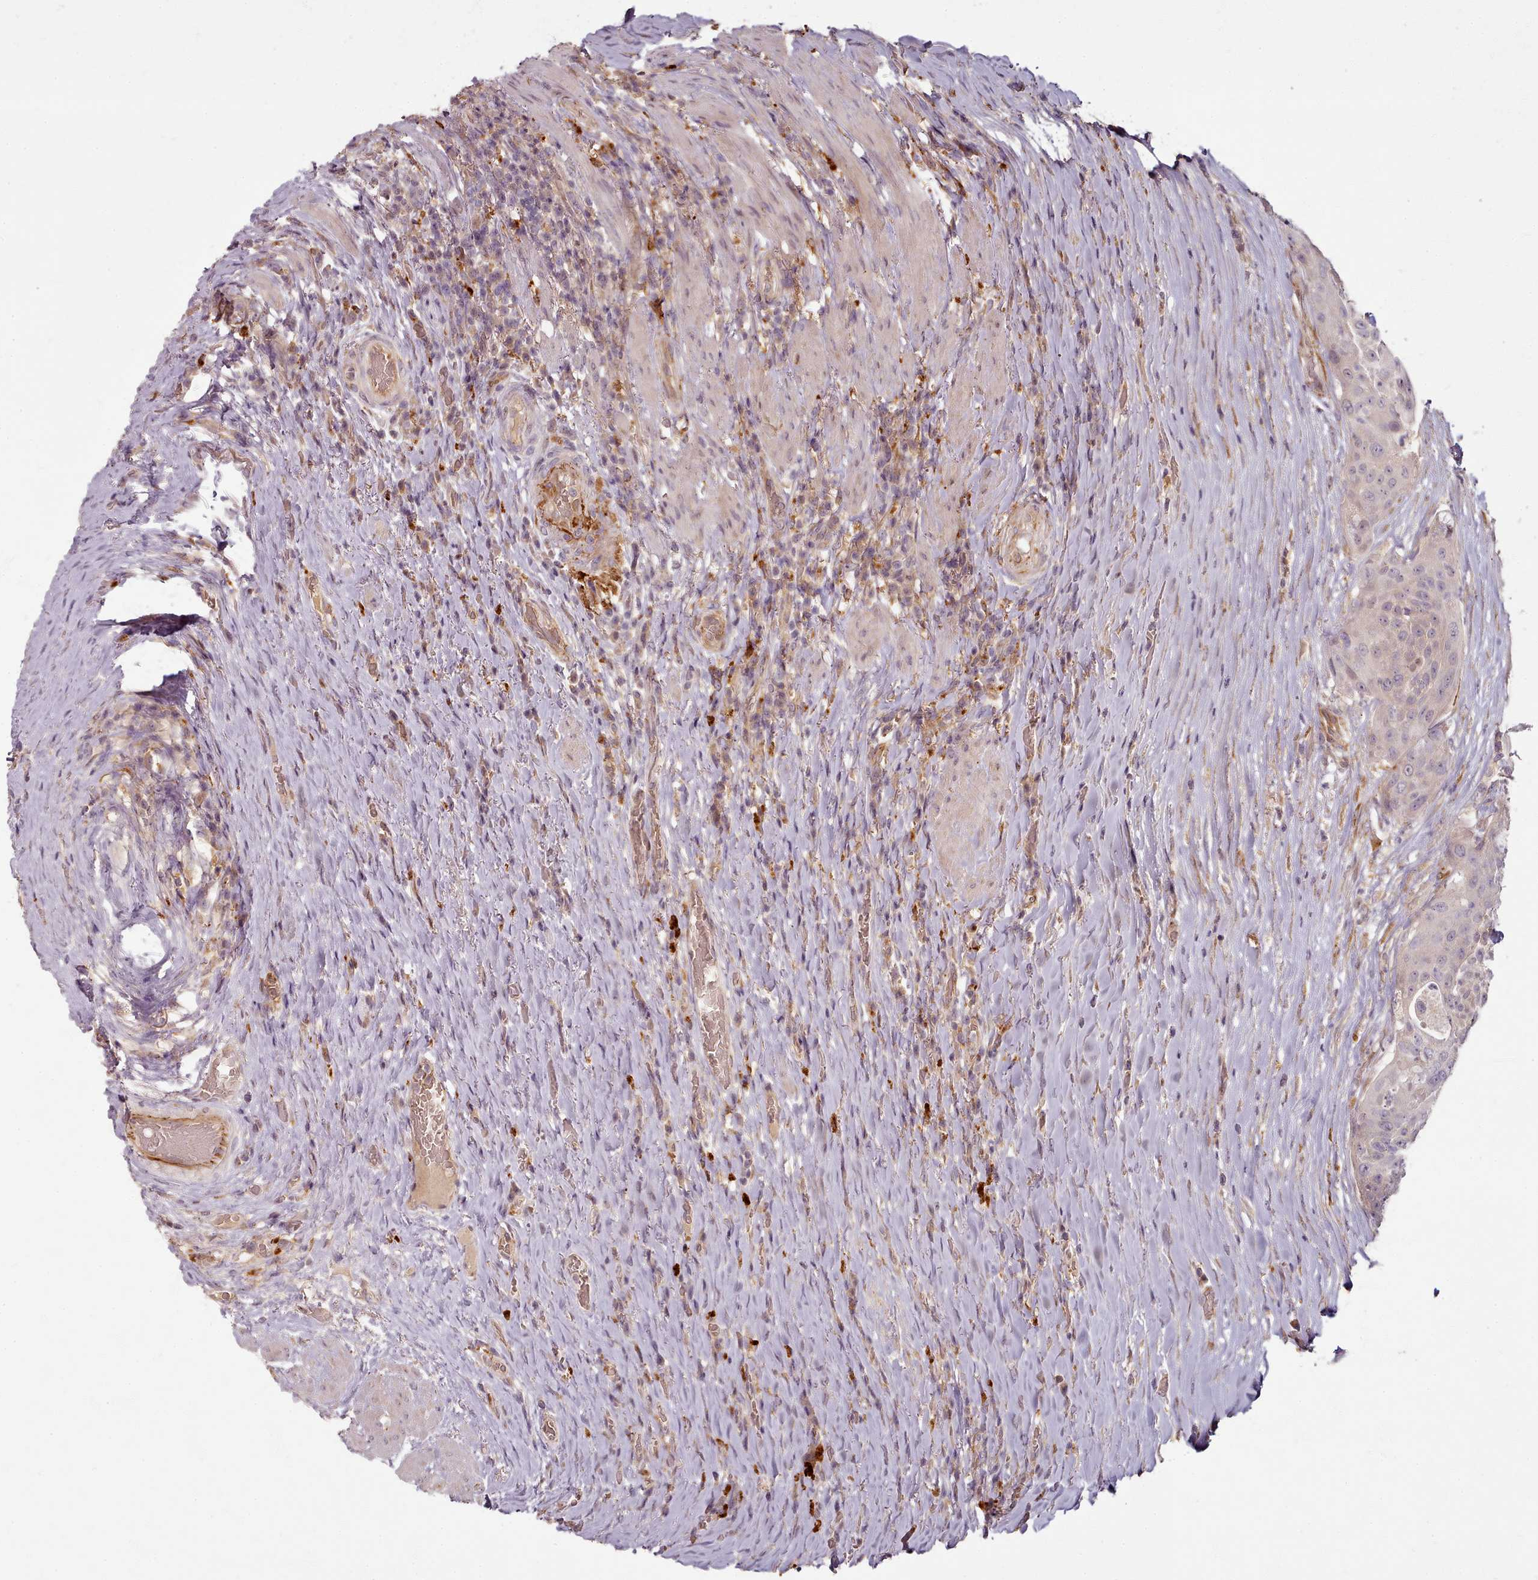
{"staining": {"intensity": "weak", "quantity": "<25%", "location": "cytoplasmic/membranous"}, "tissue": "urothelial cancer", "cell_type": "Tumor cells", "image_type": "cancer", "snomed": [{"axis": "morphology", "description": "Urothelial carcinoma, High grade"}, {"axis": "topography", "description": "Urinary bladder"}], "caption": "High power microscopy image of an immunohistochemistry (IHC) image of urothelial carcinoma (high-grade), revealing no significant positivity in tumor cells. (DAB (3,3'-diaminobenzidine) IHC visualized using brightfield microscopy, high magnification).", "gene": "C1QTNF5", "patient": {"sex": "female", "age": 63}}